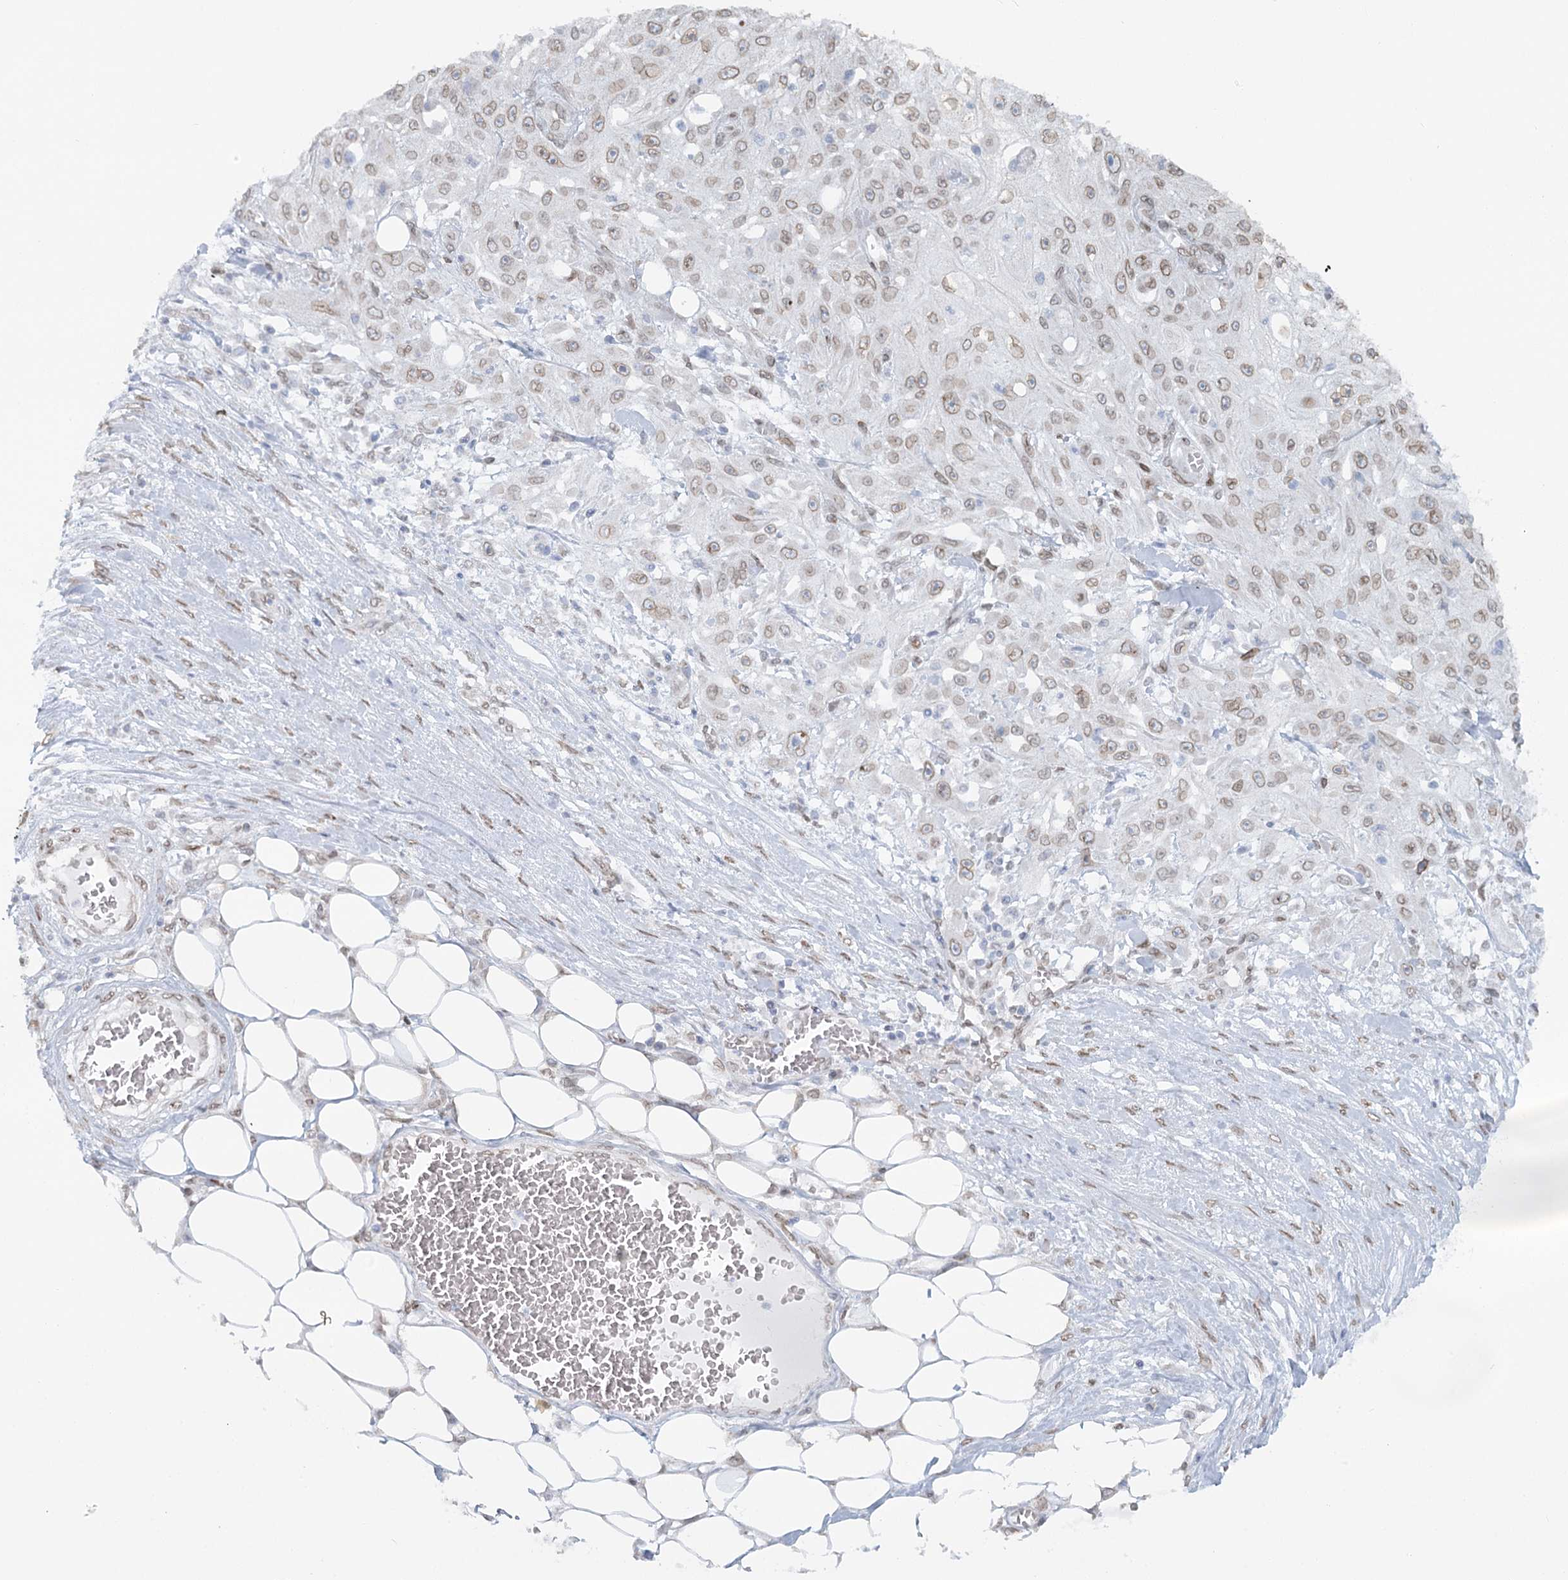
{"staining": {"intensity": "weak", "quantity": ">75%", "location": "cytoplasmic/membranous,nuclear"}, "tissue": "skin cancer", "cell_type": "Tumor cells", "image_type": "cancer", "snomed": [{"axis": "morphology", "description": "Squamous cell carcinoma, NOS"}, {"axis": "morphology", "description": "Squamous cell carcinoma, metastatic, NOS"}, {"axis": "topography", "description": "Skin"}, {"axis": "topography", "description": "Lymph node"}], "caption": "An immunohistochemistry (IHC) micrograph of tumor tissue is shown. Protein staining in brown highlights weak cytoplasmic/membranous and nuclear positivity in skin cancer (metastatic squamous cell carcinoma) within tumor cells. Ihc stains the protein of interest in brown and the nuclei are stained blue.", "gene": "VWA5A", "patient": {"sex": "male", "age": 75}}